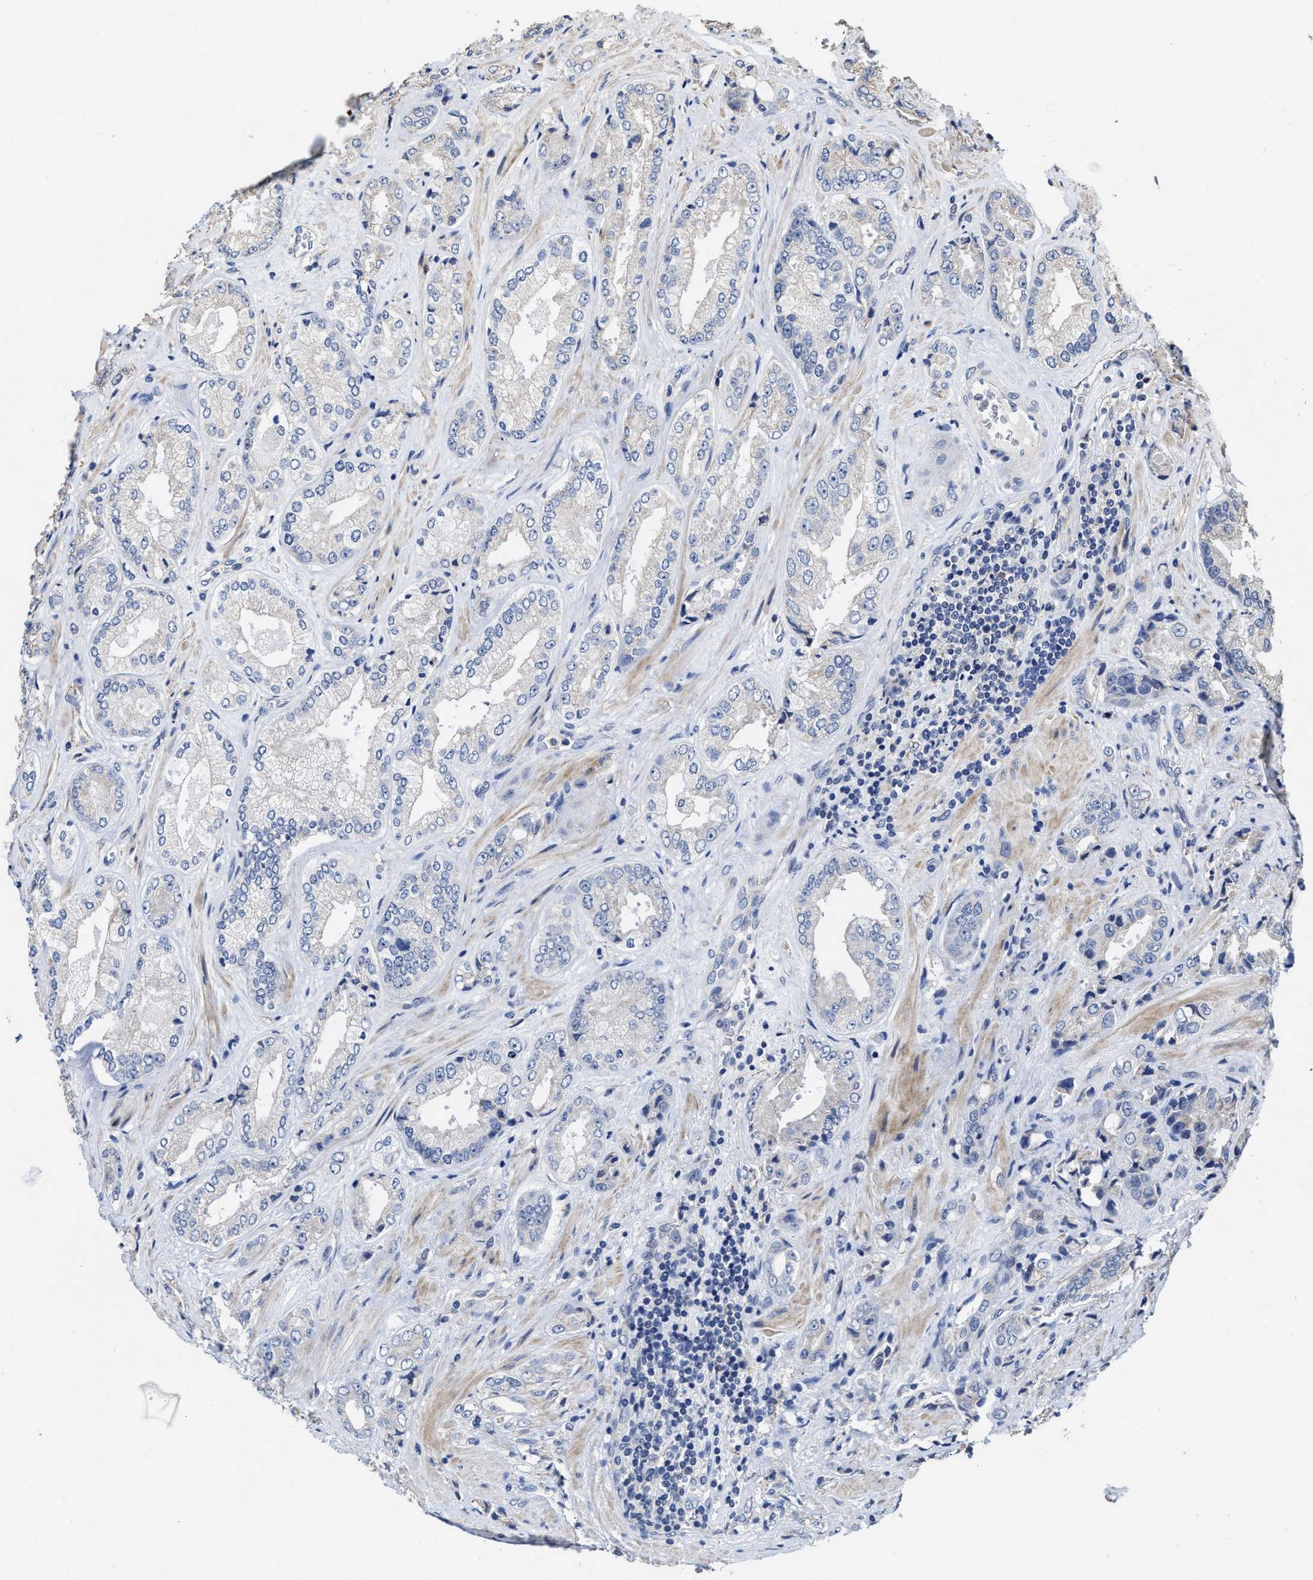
{"staining": {"intensity": "negative", "quantity": "none", "location": "none"}, "tissue": "prostate cancer", "cell_type": "Tumor cells", "image_type": "cancer", "snomed": [{"axis": "morphology", "description": "Adenocarcinoma, High grade"}, {"axis": "topography", "description": "Prostate"}], "caption": "Tumor cells show no significant expression in prostate cancer (high-grade adenocarcinoma). Brightfield microscopy of IHC stained with DAB (3,3'-diaminobenzidine) (brown) and hematoxylin (blue), captured at high magnification.", "gene": "ZFAT", "patient": {"sex": "male", "age": 61}}